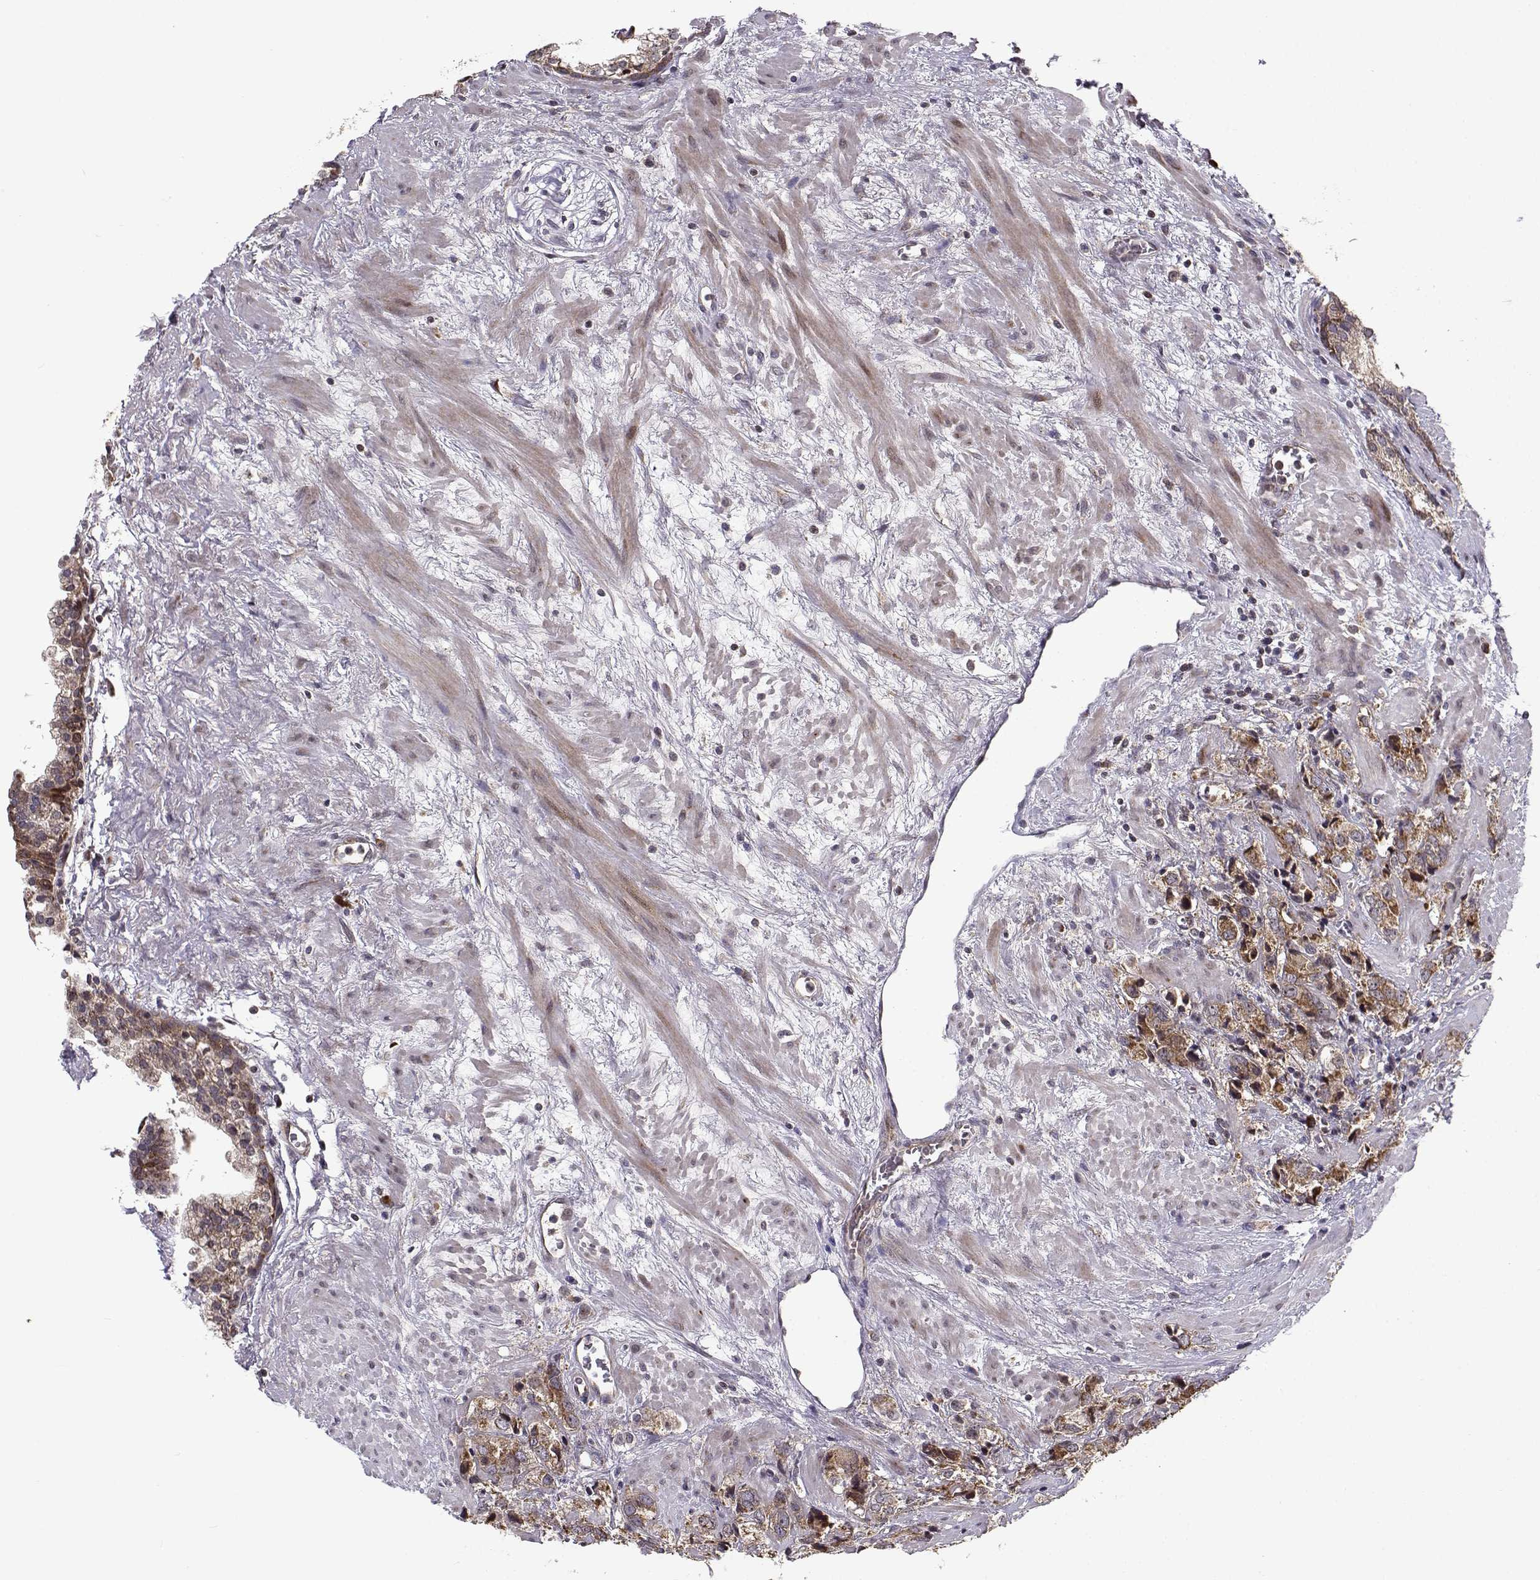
{"staining": {"intensity": "strong", "quantity": ">75%", "location": "cytoplasmic/membranous"}, "tissue": "prostate cancer", "cell_type": "Tumor cells", "image_type": "cancer", "snomed": [{"axis": "morphology", "description": "Adenocarcinoma, NOS"}, {"axis": "topography", "description": "Prostate and seminal vesicle, NOS"}], "caption": "The immunohistochemical stain labels strong cytoplasmic/membranous staining in tumor cells of adenocarcinoma (prostate) tissue.", "gene": "RPL31", "patient": {"sex": "male", "age": 63}}